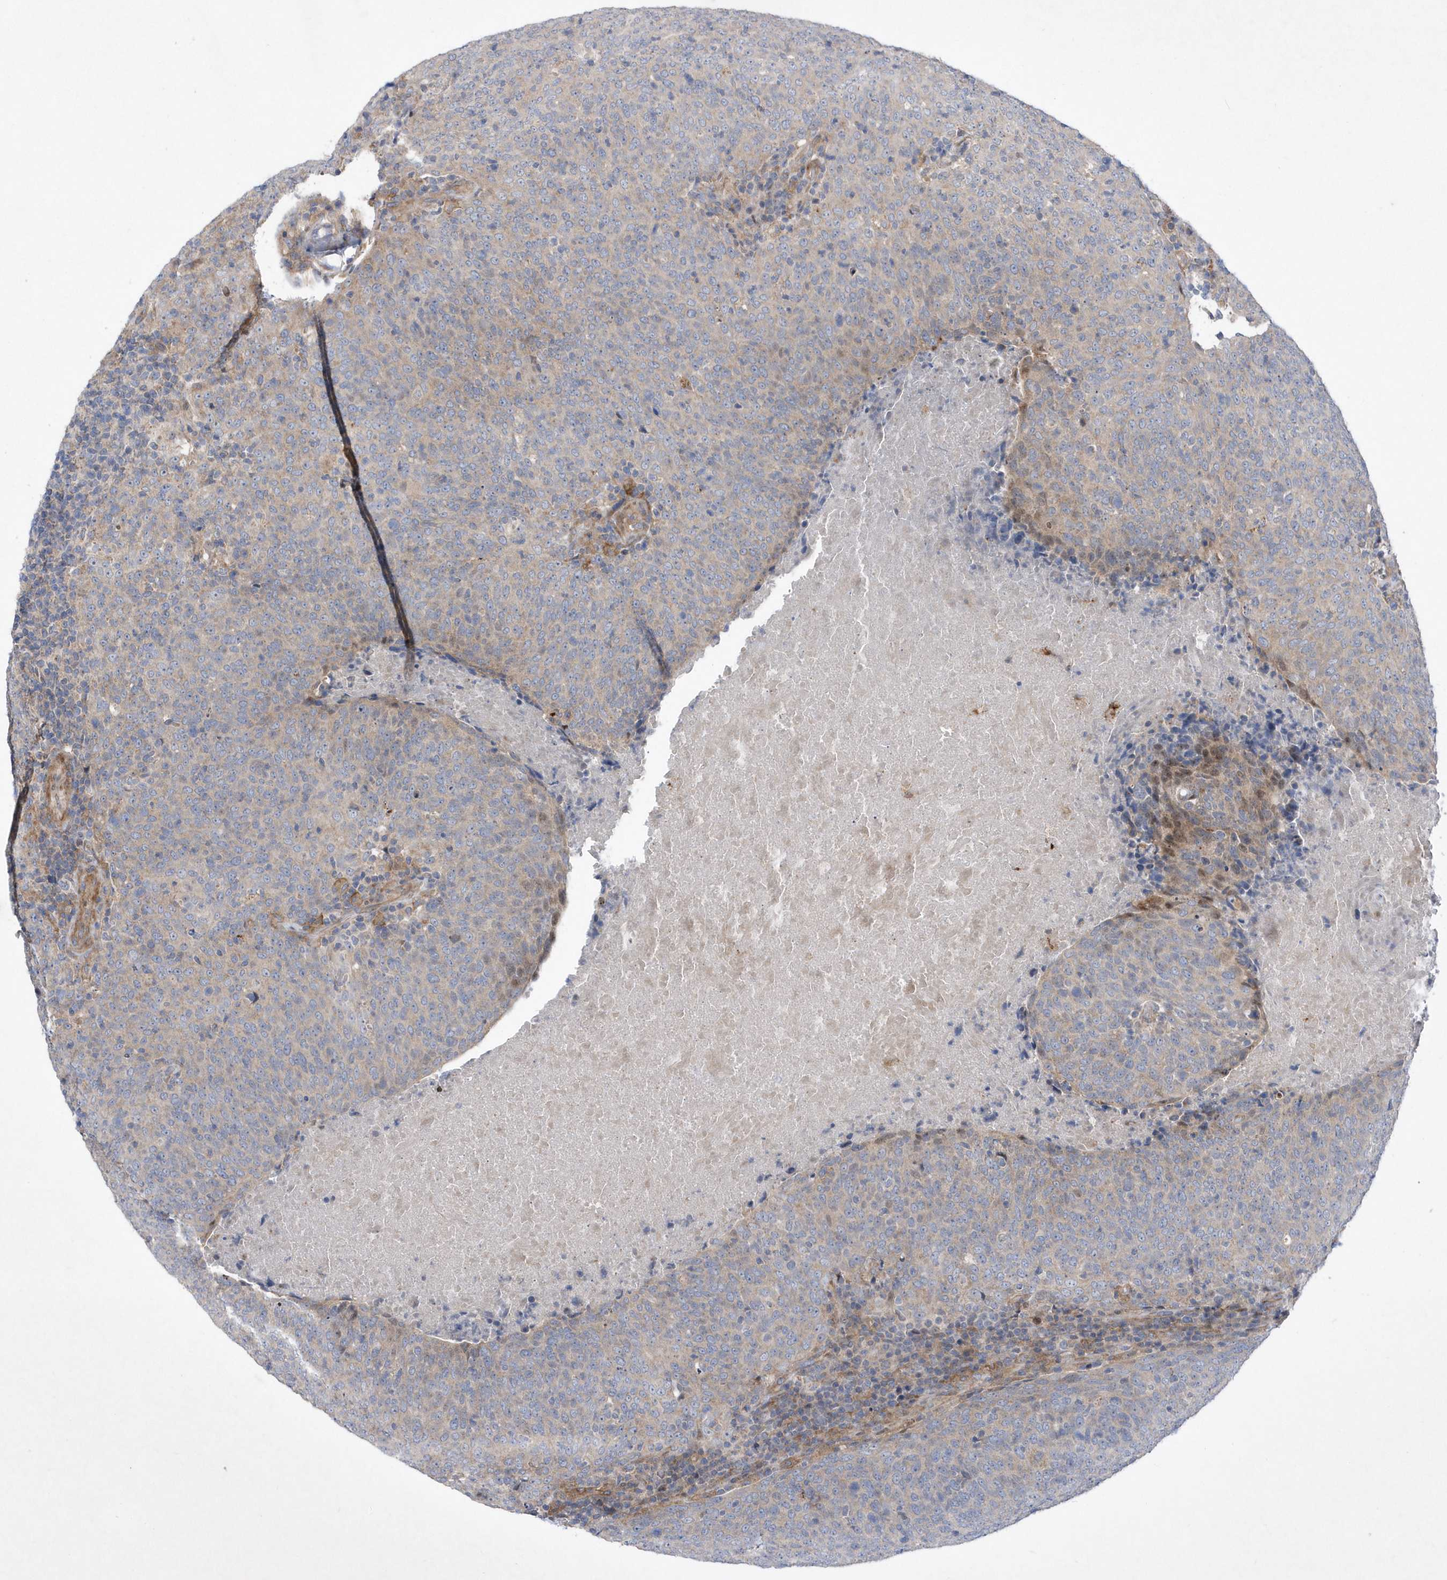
{"staining": {"intensity": "weak", "quantity": "<25%", "location": "cytoplasmic/membranous"}, "tissue": "head and neck cancer", "cell_type": "Tumor cells", "image_type": "cancer", "snomed": [{"axis": "morphology", "description": "Squamous cell carcinoma, NOS"}, {"axis": "morphology", "description": "Squamous cell carcinoma, metastatic, NOS"}, {"axis": "topography", "description": "Lymph node"}, {"axis": "topography", "description": "Head-Neck"}], "caption": "This is an immunohistochemistry (IHC) photomicrograph of head and neck cancer (squamous cell carcinoma). There is no staining in tumor cells.", "gene": "LONRF2", "patient": {"sex": "male", "age": 62}}